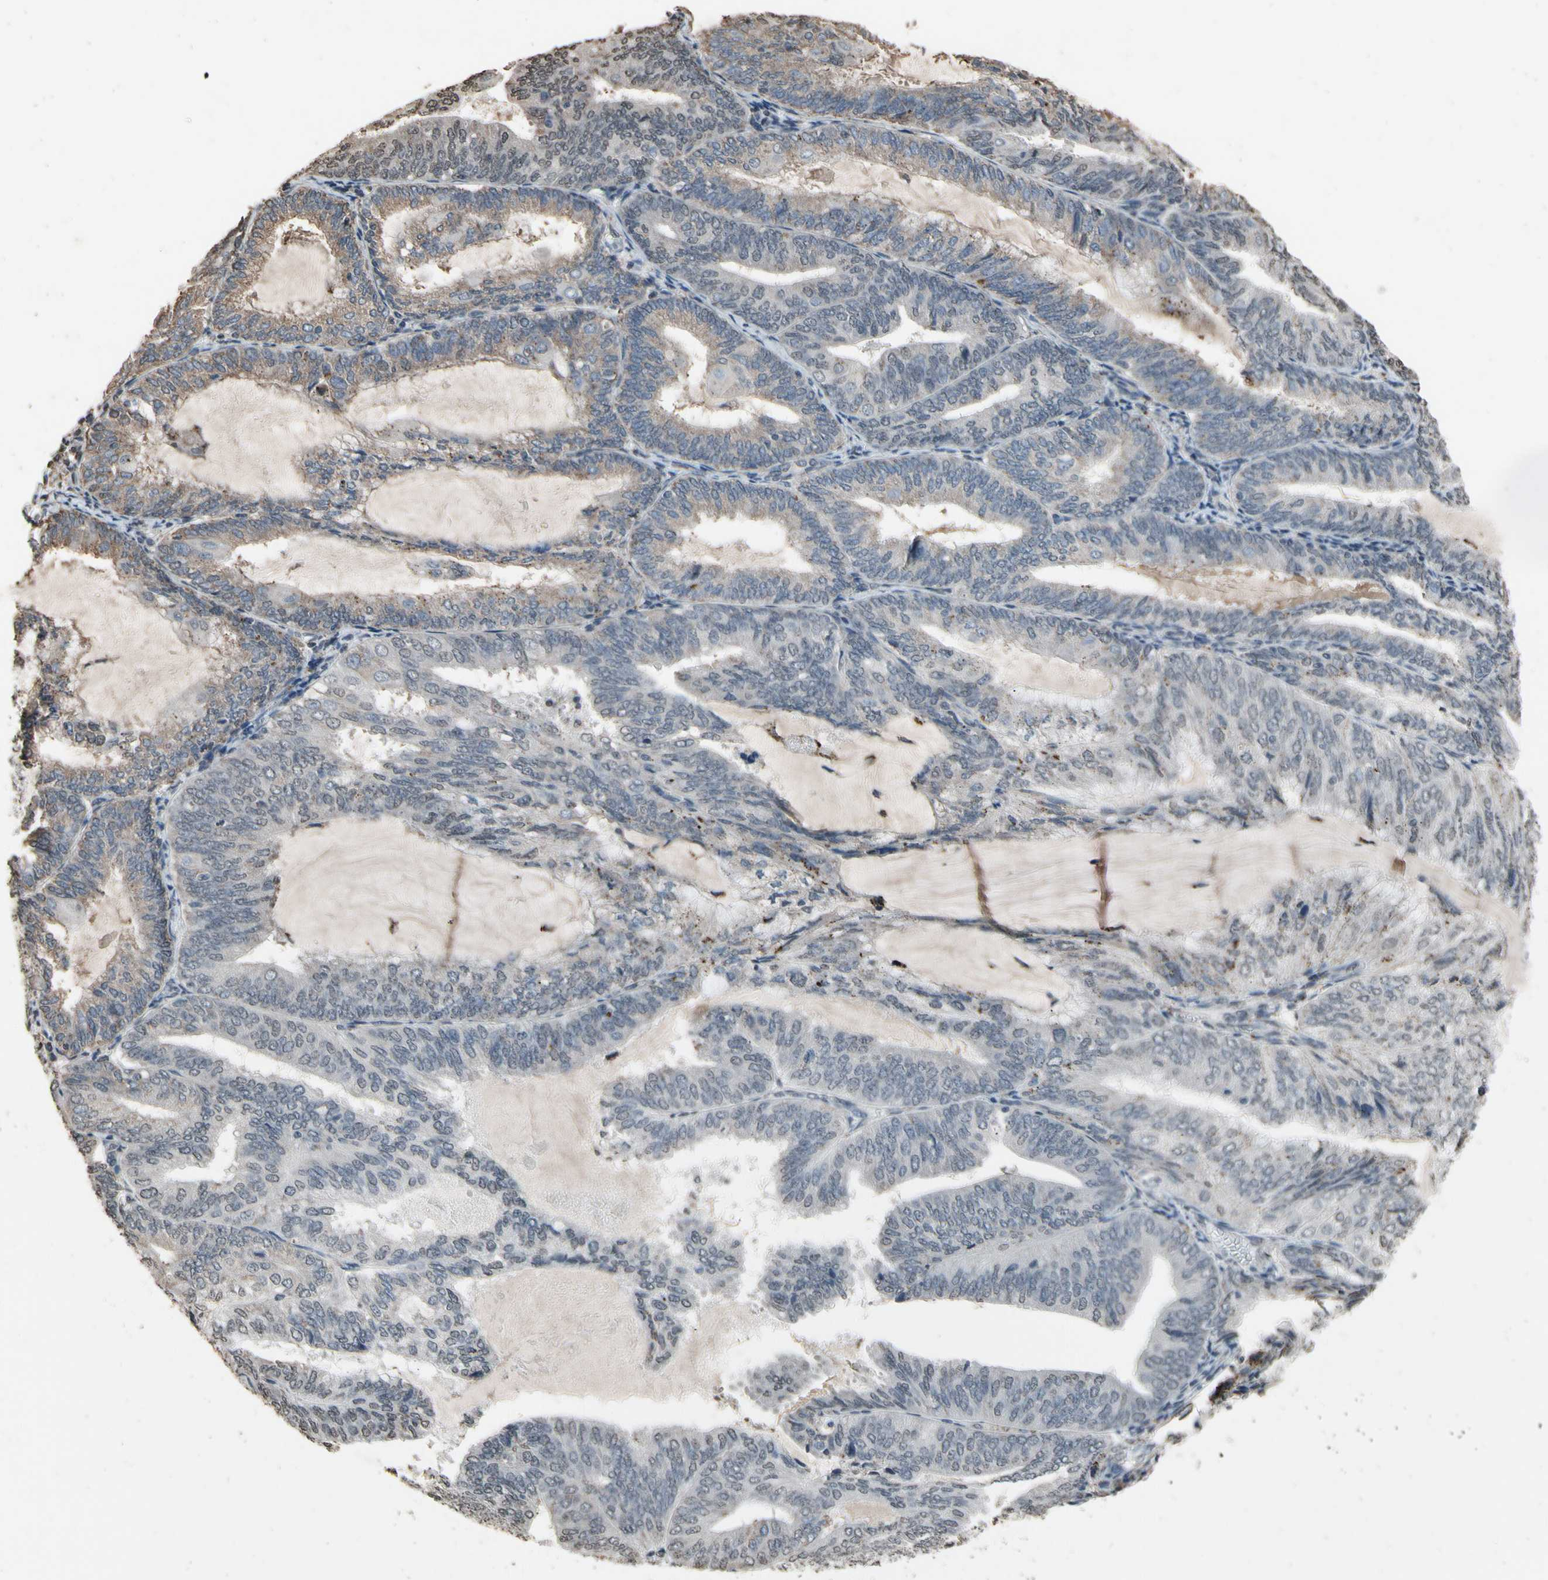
{"staining": {"intensity": "weak", "quantity": "<25%", "location": "cytoplasmic/membranous"}, "tissue": "endometrial cancer", "cell_type": "Tumor cells", "image_type": "cancer", "snomed": [{"axis": "morphology", "description": "Adenocarcinoma, NOS"}, {"axis": "topography", "description": "Endometrium"}], "caption": "This is an immunohistochemistry photomicrograph of endometrial adenocarcinoma. There is no positivity in tumor cells.", "gene": "HIPK2", "patient": {"sex": "female", "age": 81}}